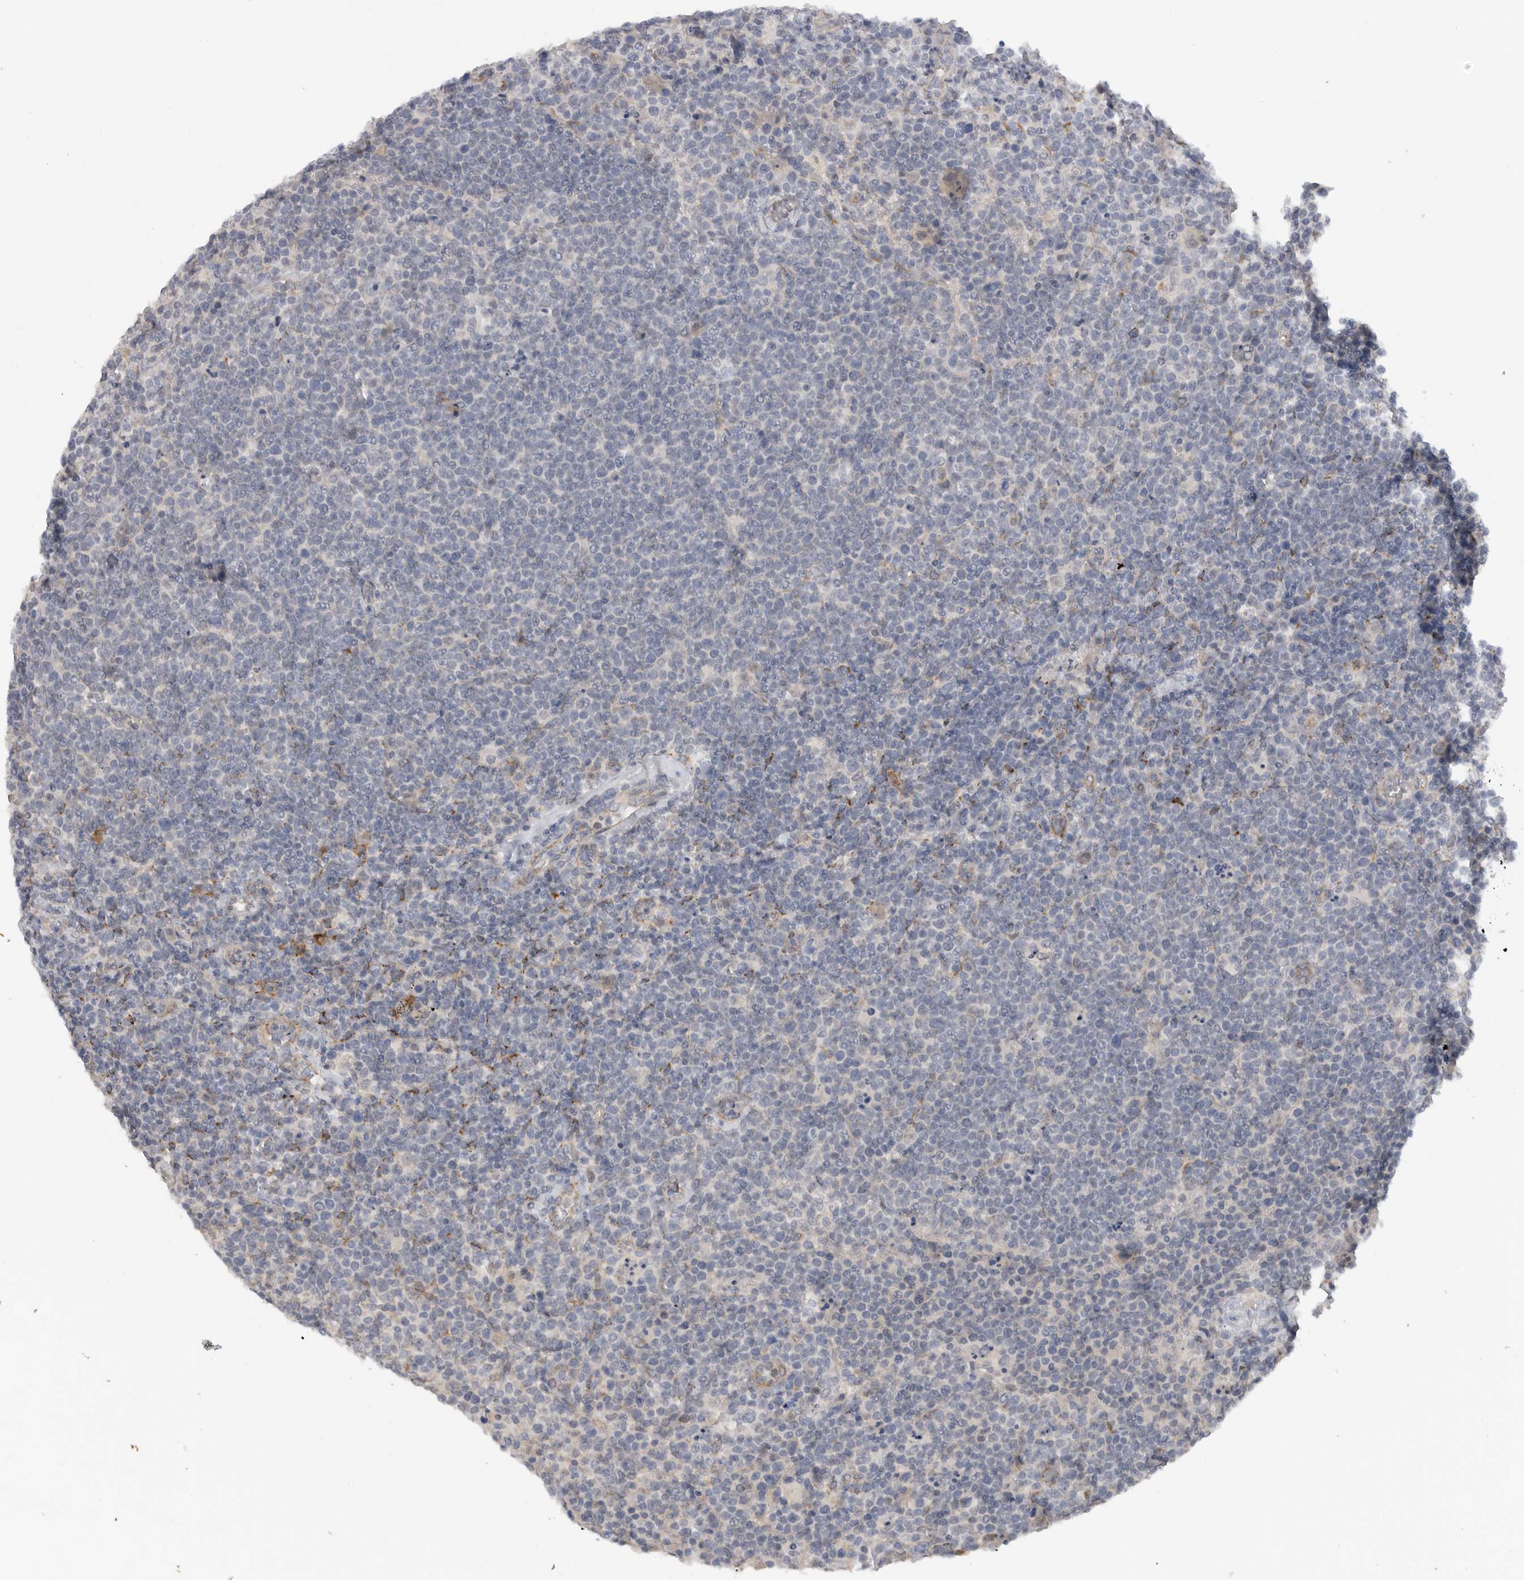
{"staining": {"intensity": "negative", "quantity": "none", "location": "none"}, "tissue": "lymphoma", "cell_type": "Tumor cells", "image_type": "cancer", "snomed": [{"axis": "morphology", "description": "Malignant lymphoma, non-Hodgkin's type, High grade"}, {"axis": "topography", "description": "Lymph node"}], "caption": "High-grade malignant lymphoma, non-Hodgkin's type was stained to show a protein in brown. There is no significant staining in tumor cells.", "gene": "DYRK2", "patient": {"sex": "male", "age": 61}}